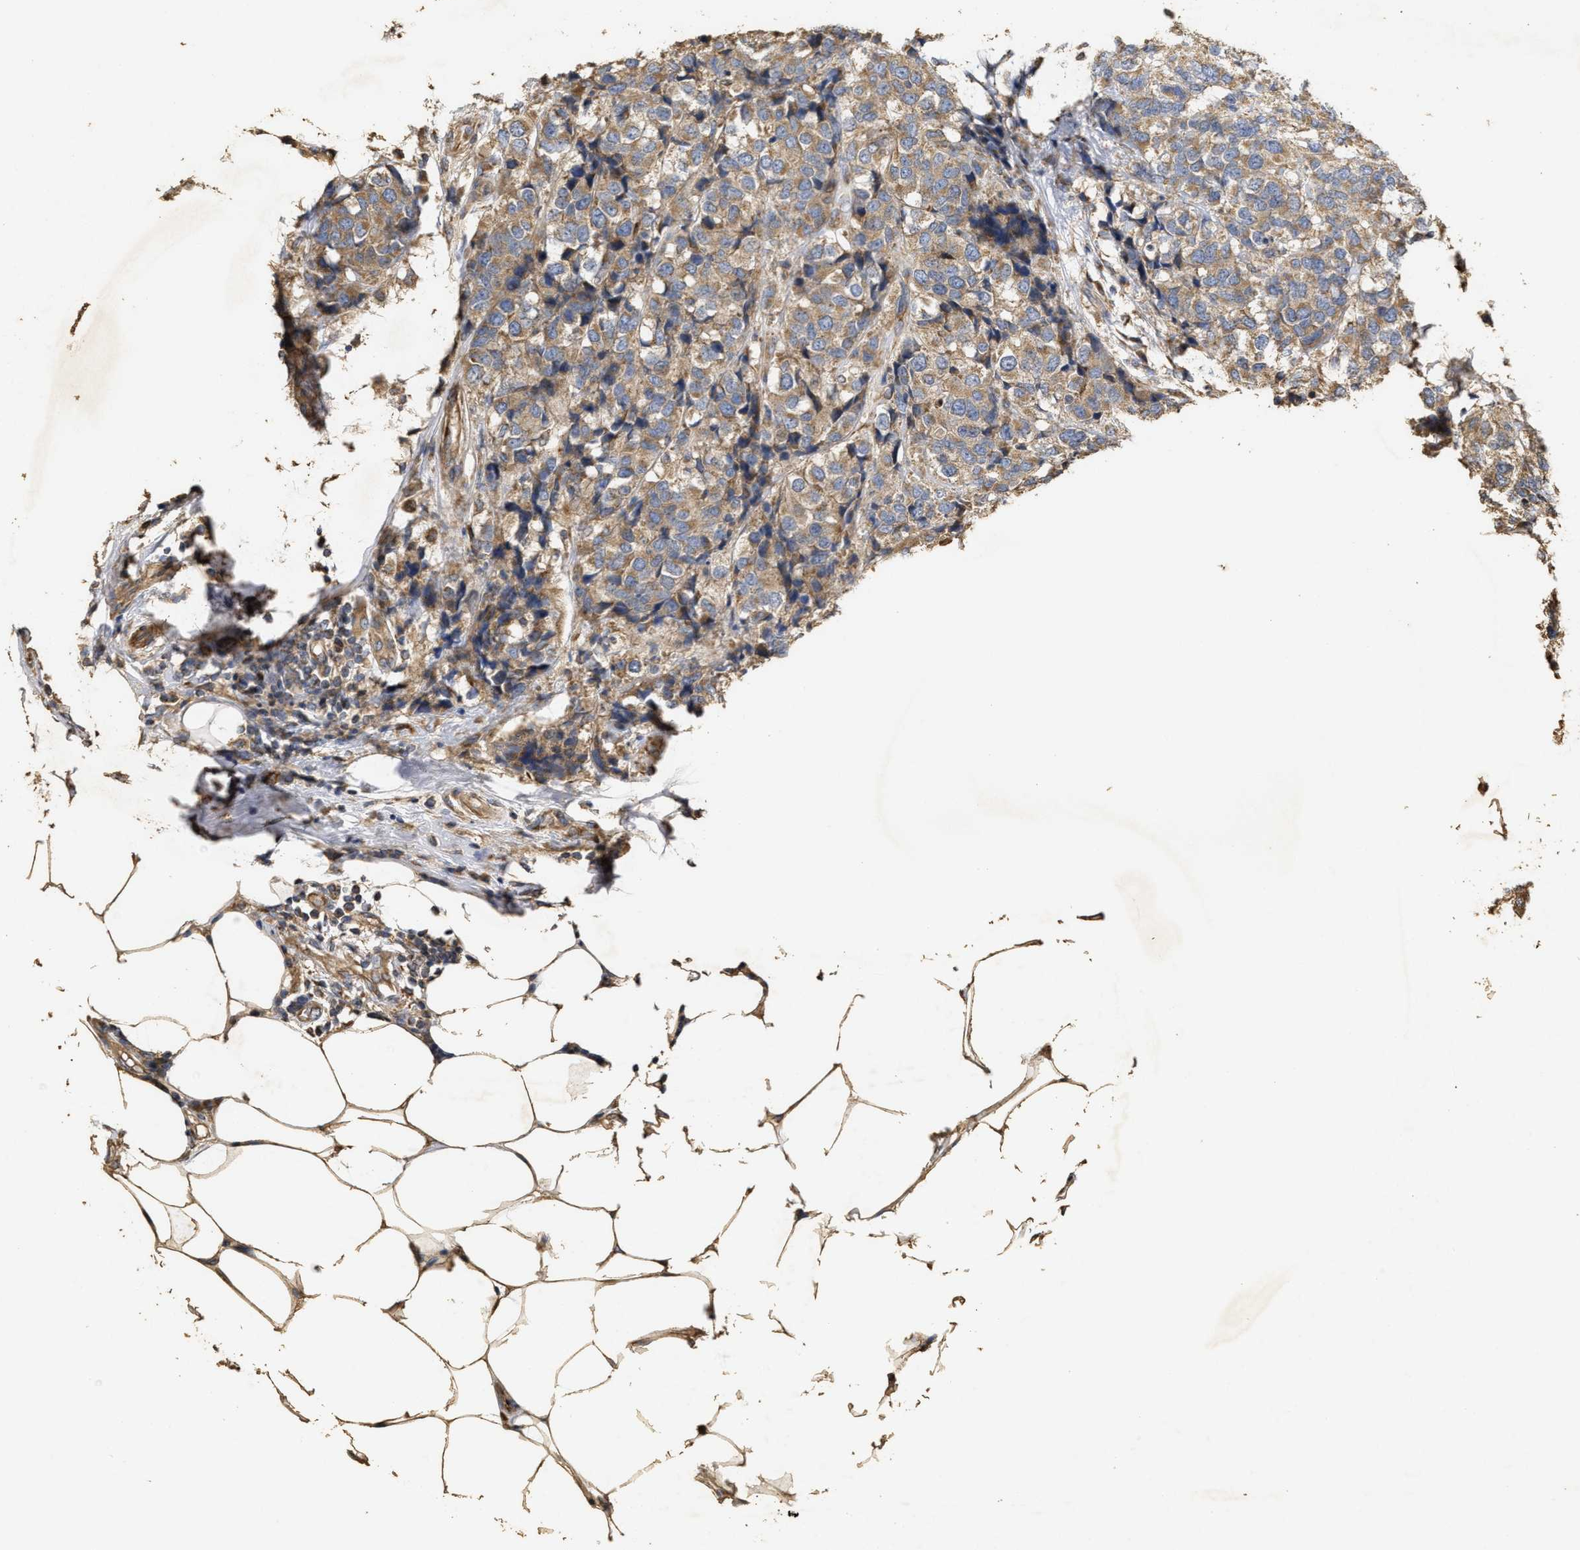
{"staining": {"intensity": "moderate", "quantity": ">75%", "location": "cytoplasmic/membranous"}, "tissue": "breast cancer", "cell_type": "Tumor cells", "image_type": "cancer", "snomed": [{"axis": "morphology", "description": "Lobular carcinoma"}, {"axis": "topography", "description": "Breast"}], "caption": "Human breast cancer (lobular carcinoma) stained with a protein marker shows moderate staining in tumor cells.", "gene": "NAV1", "patient": {"sex": "female", "age": 59}}